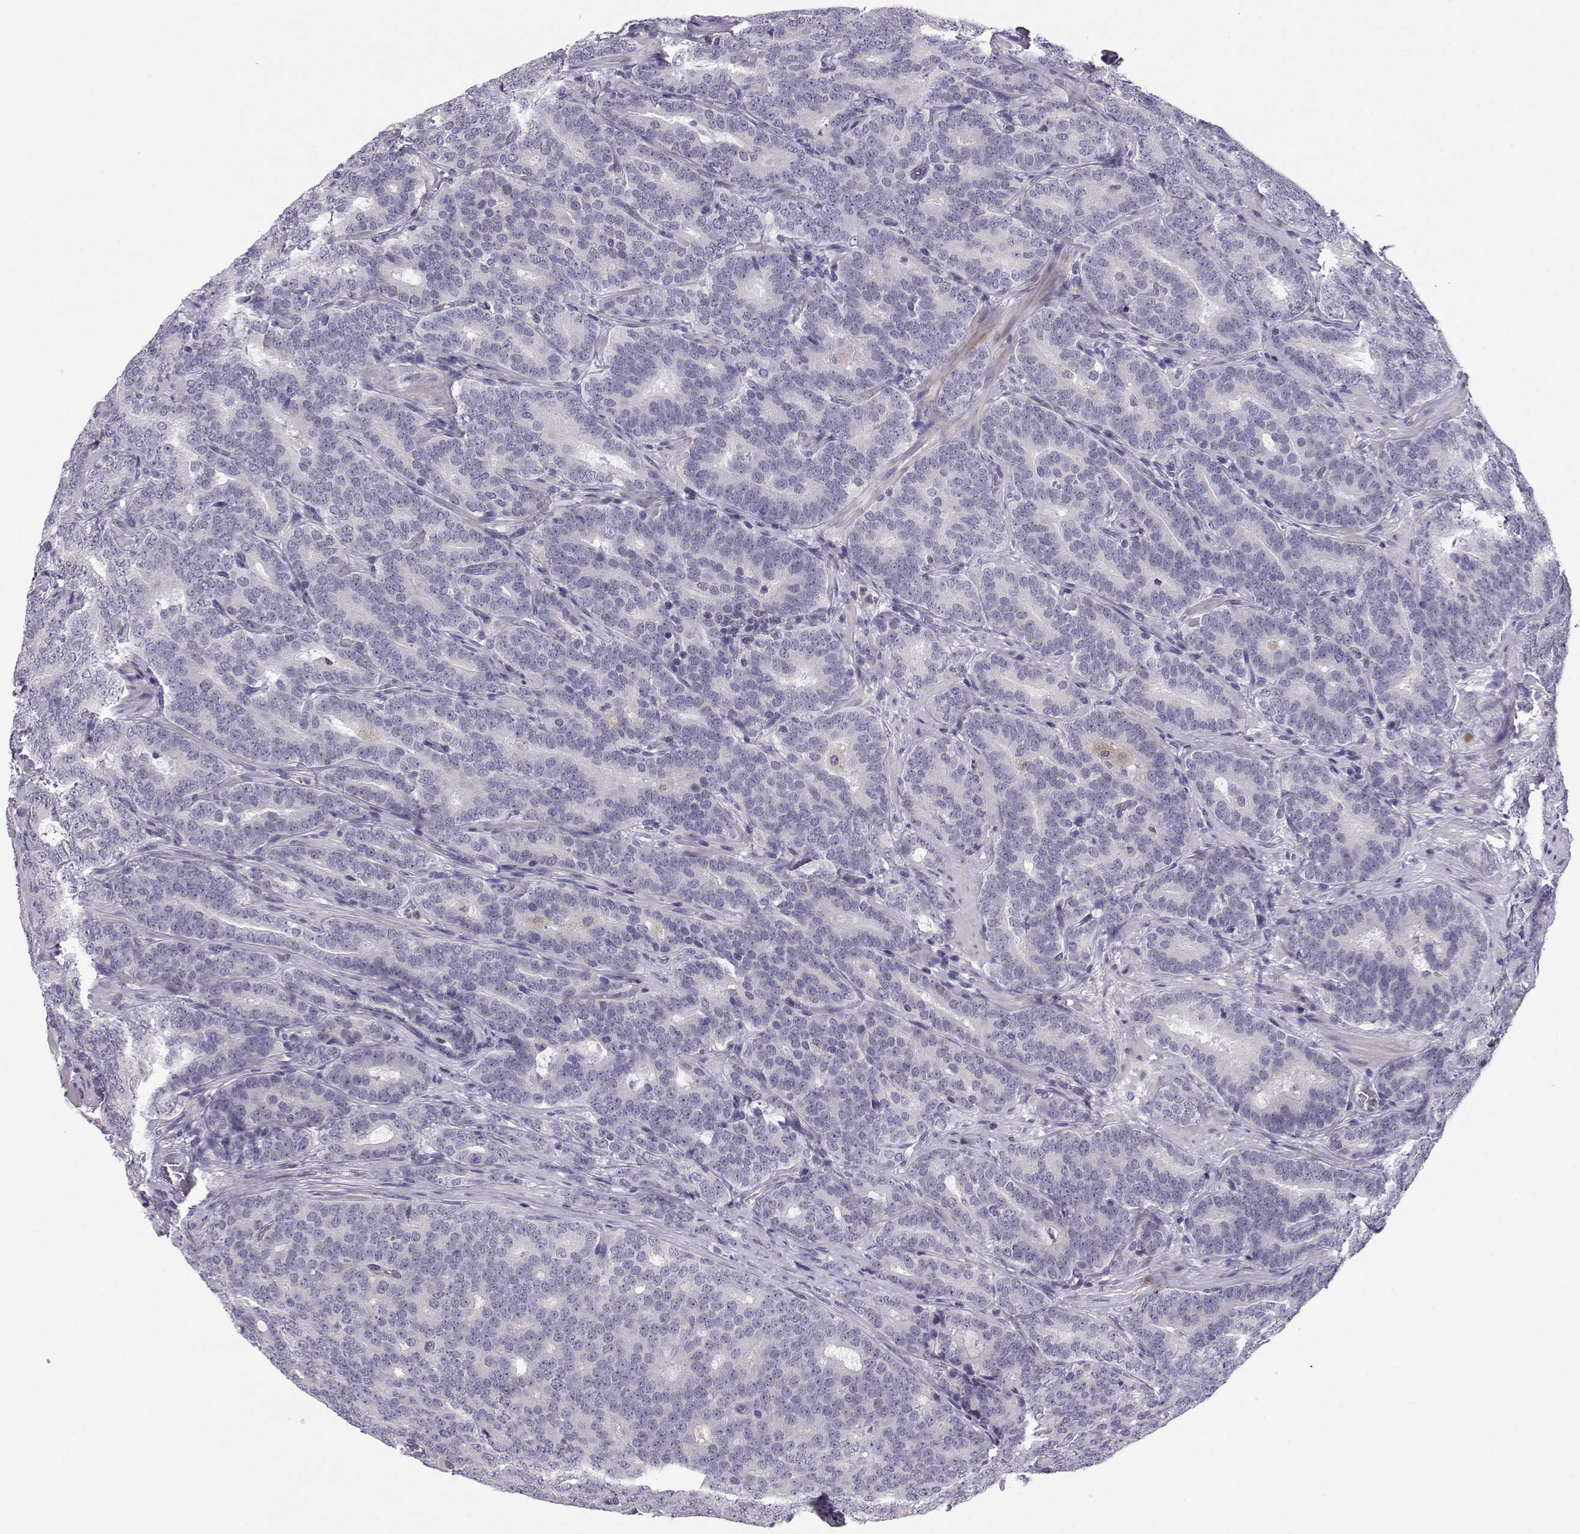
{"staining": {"intensity": "negative", "quantity": "none", "location": "none"}, "tissue": "prostate cancer", "cell_type": "Tumor cells", "image_type": "cancer", "snomed": [{"axis": "morphology", "description": "Adenocarcinoma, NOS"}, {"axis": "topography", "description": "Prostate"}], "caption": "An immunohistochemistry micrograph of prostate cancer (adenocarcinoma) is shown. There is no staining in tumor cells of prostate cancer (adenocarcinoma). Nuclei are stained in blue.", "gene": "MROH7", "patient": {"sex": "male", "age": 71}}